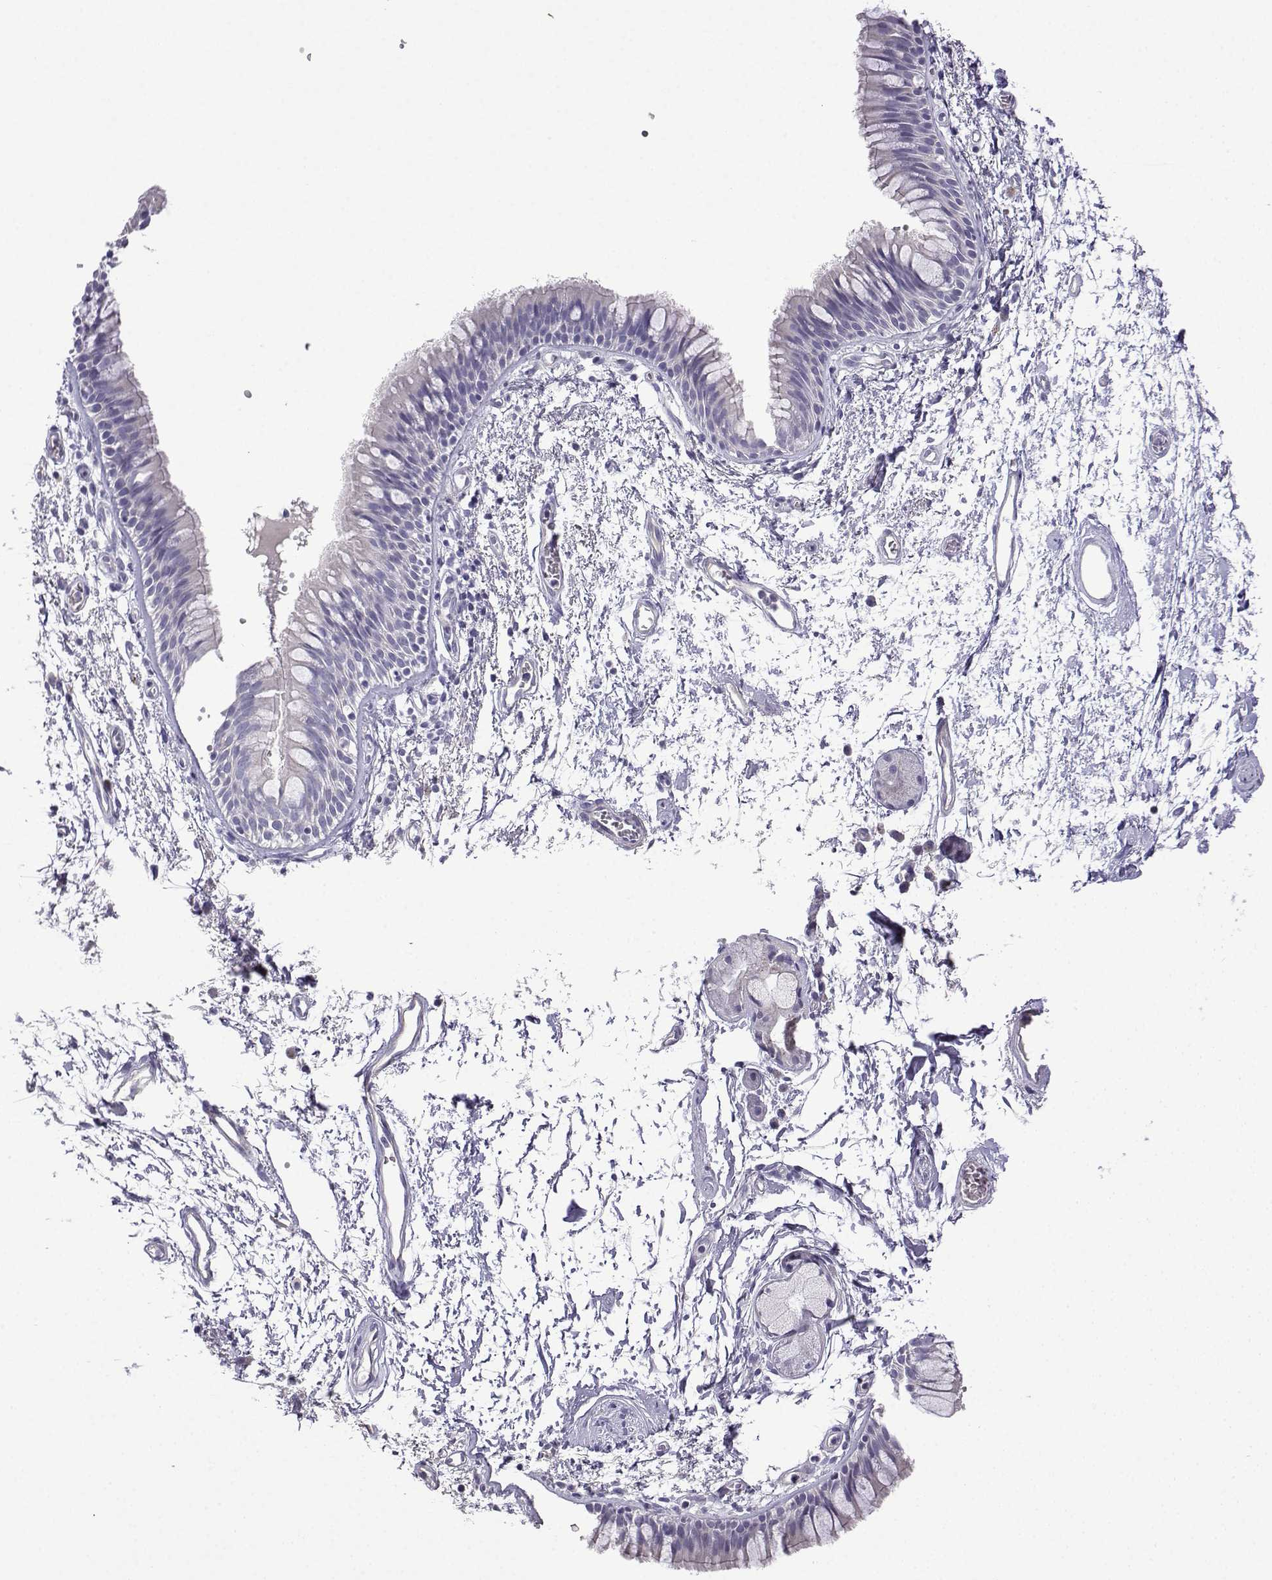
{"staining": {"intensity": "negative", "quantity": "none", "location": "none"}, "tissue": "bronchus", "cell_type": "Respiratory epithelial cells", "image_type": "normal", "snomed": [{"axis": "morphology", "description": "Normal tissue, NOS"}, {"axis": "topography", "description": "Cartilage tissue"}, {"axis": "topography", "description": "Bronchus"}], "caption": "This is an immunohistochemistry image of unremarkable bronchus. There is no staining in respiratory epithelial cells.", "gene": "SPACA7", "patient": {"sex": "male", "age": 66}}